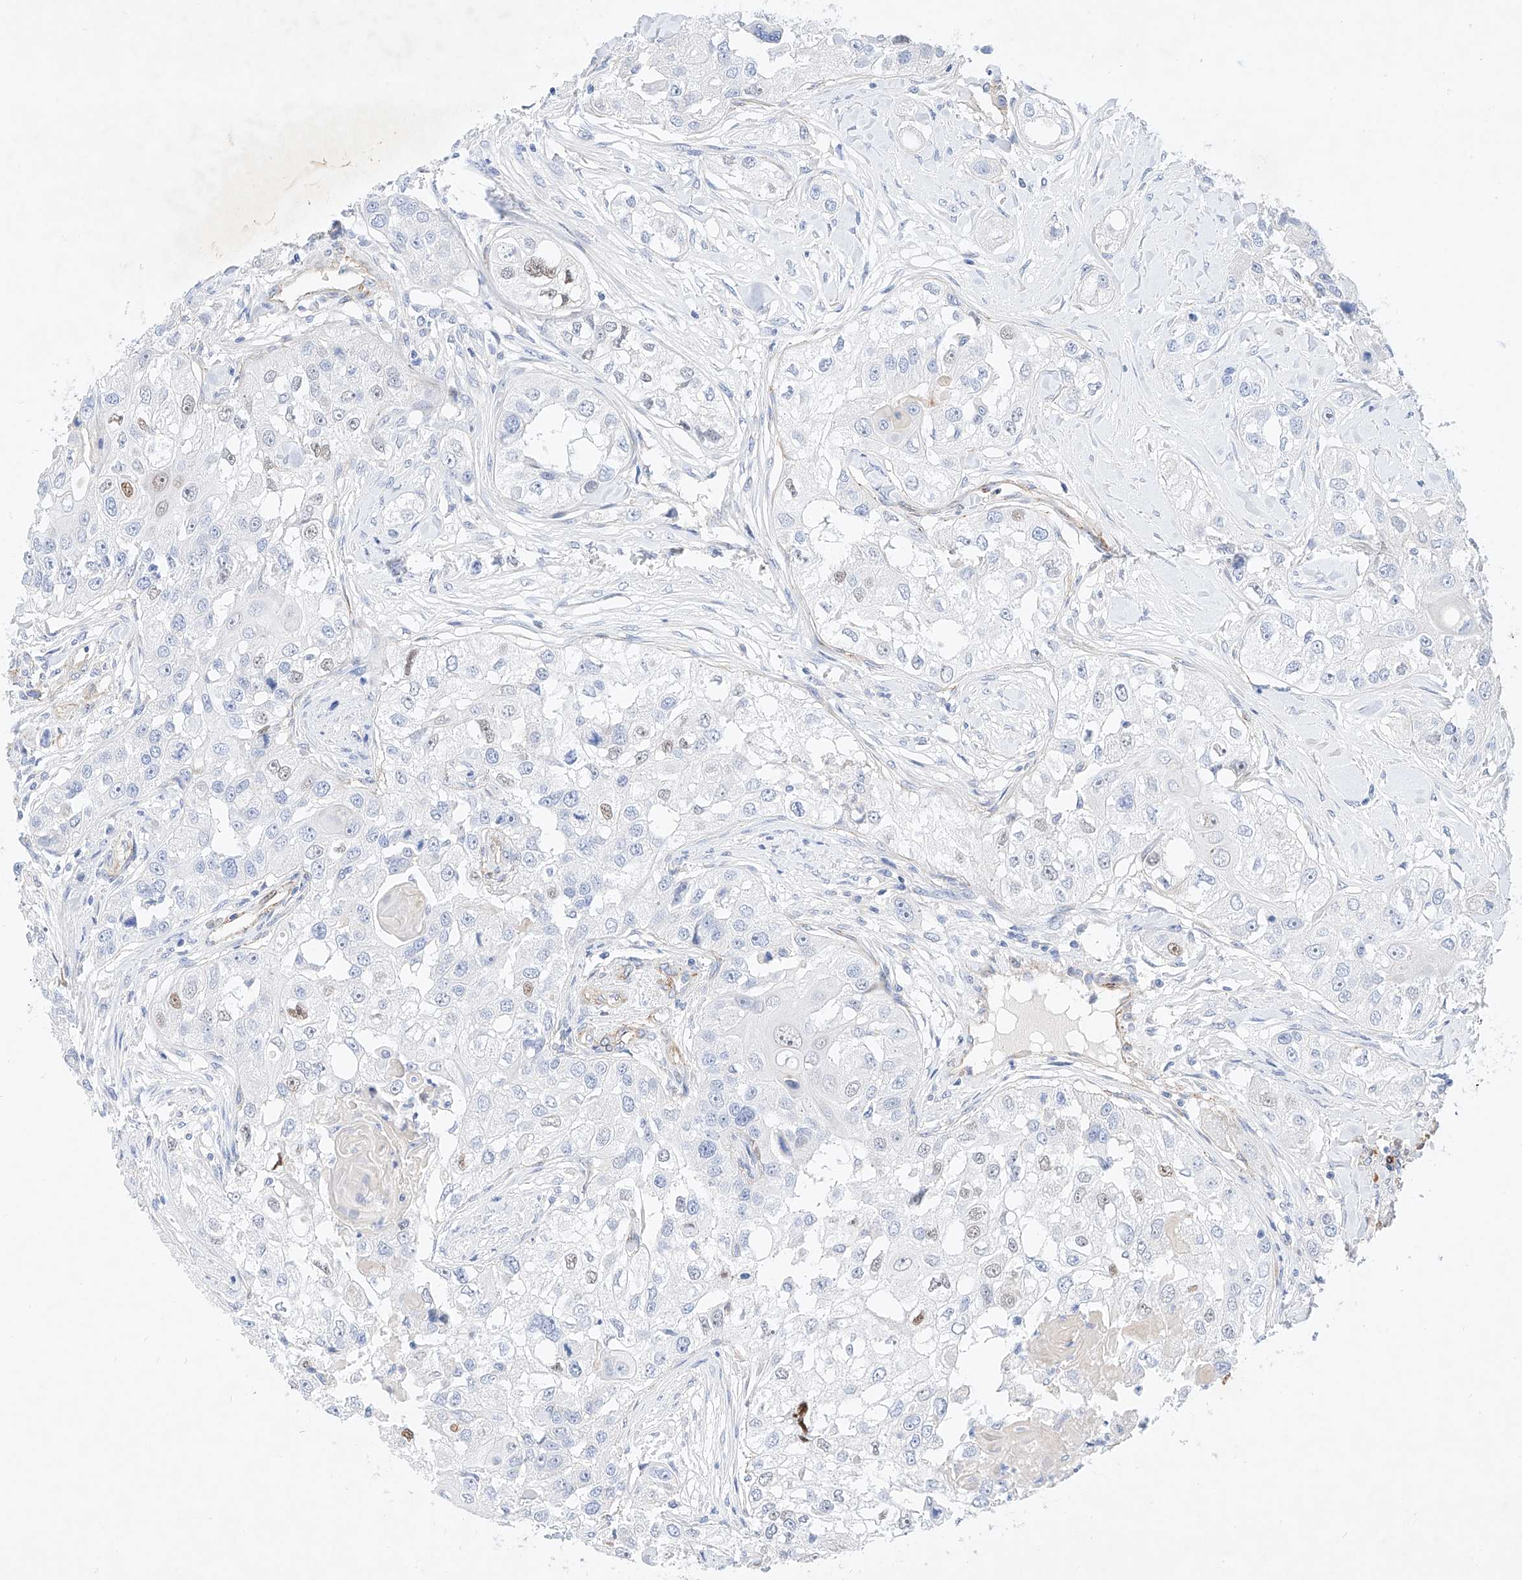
{"staining": {"intensity": "weak", "quantity": "<25%", "location": "nuclear"}, "tissue": "head and neck cancer", "cell_type": "Tumor cells", "image_type": "cancer", "snomed": [{"axis": "morphology", "description": "Normal tissue, NOS"}, {"axis": "morphology", "description": "Squamous cell carcinoma, NOS"}, {"axis": "topography", "description": "Skeletal muscle"}, {"axis": "topography", "description": "Head-Neck"}], "caption": "DAB immunohistochemical staining of head and neck squamous cell carcinoma displays no significant positivity in tumor cells.", "gene": "SBSPON", "patient": {"sex": "male", "age": 51}}